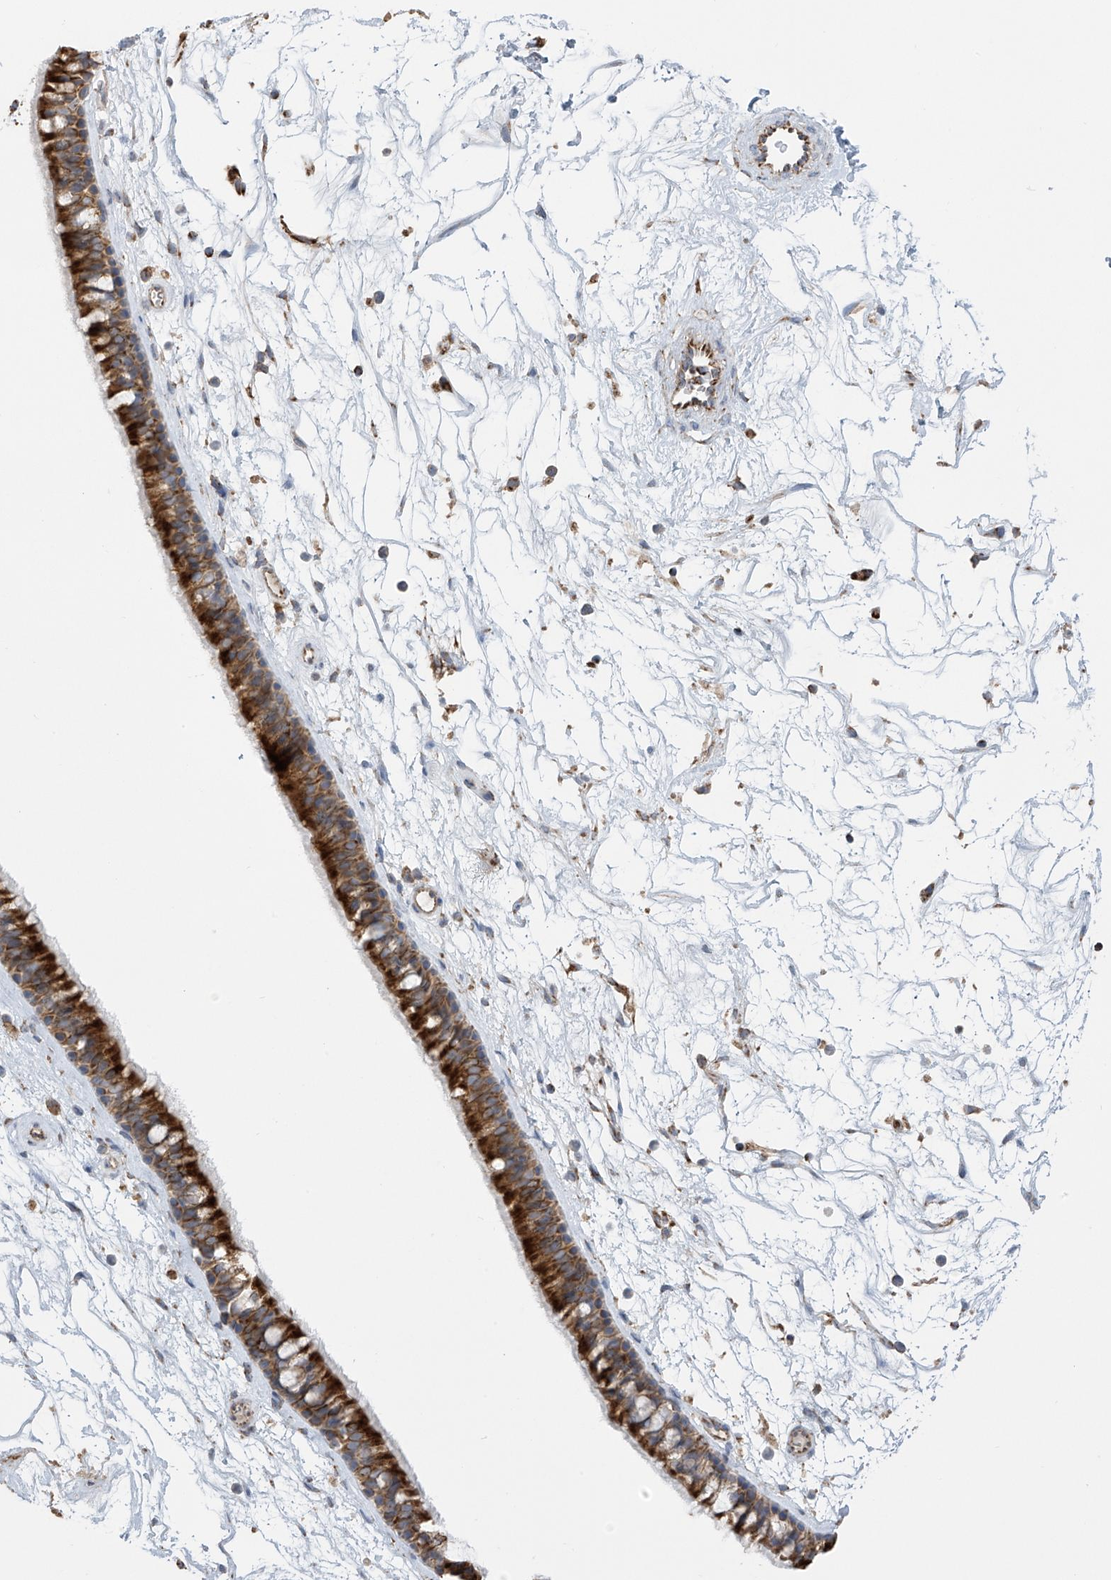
{"staining": {"intensity": "strong", "quantity": ">75%", "location": "cytoplasmic/membranous"}, "tissue": "nasopharynx", "cell_type": "Respiratory epithelial cells", "image_type": "normal", "snomed": [{"axis": "morphology", "description": "Normal tissue, NOS"}, {"axis": "topography", "description": "Nasopharynx"}], "caption": "Brown immunohistochemical staining in unremarkable human nasopharynx shows strong cytoplasmic/membranous staining in approximately >75% of respiratory epithelial cells. The staining is performed using DAB brown chromogen to label protein expression. The nuclei are counter-stained blue using hematoxylin.", "gene": "PNPT1", "patient": {"sex": "male", "age": 64}}